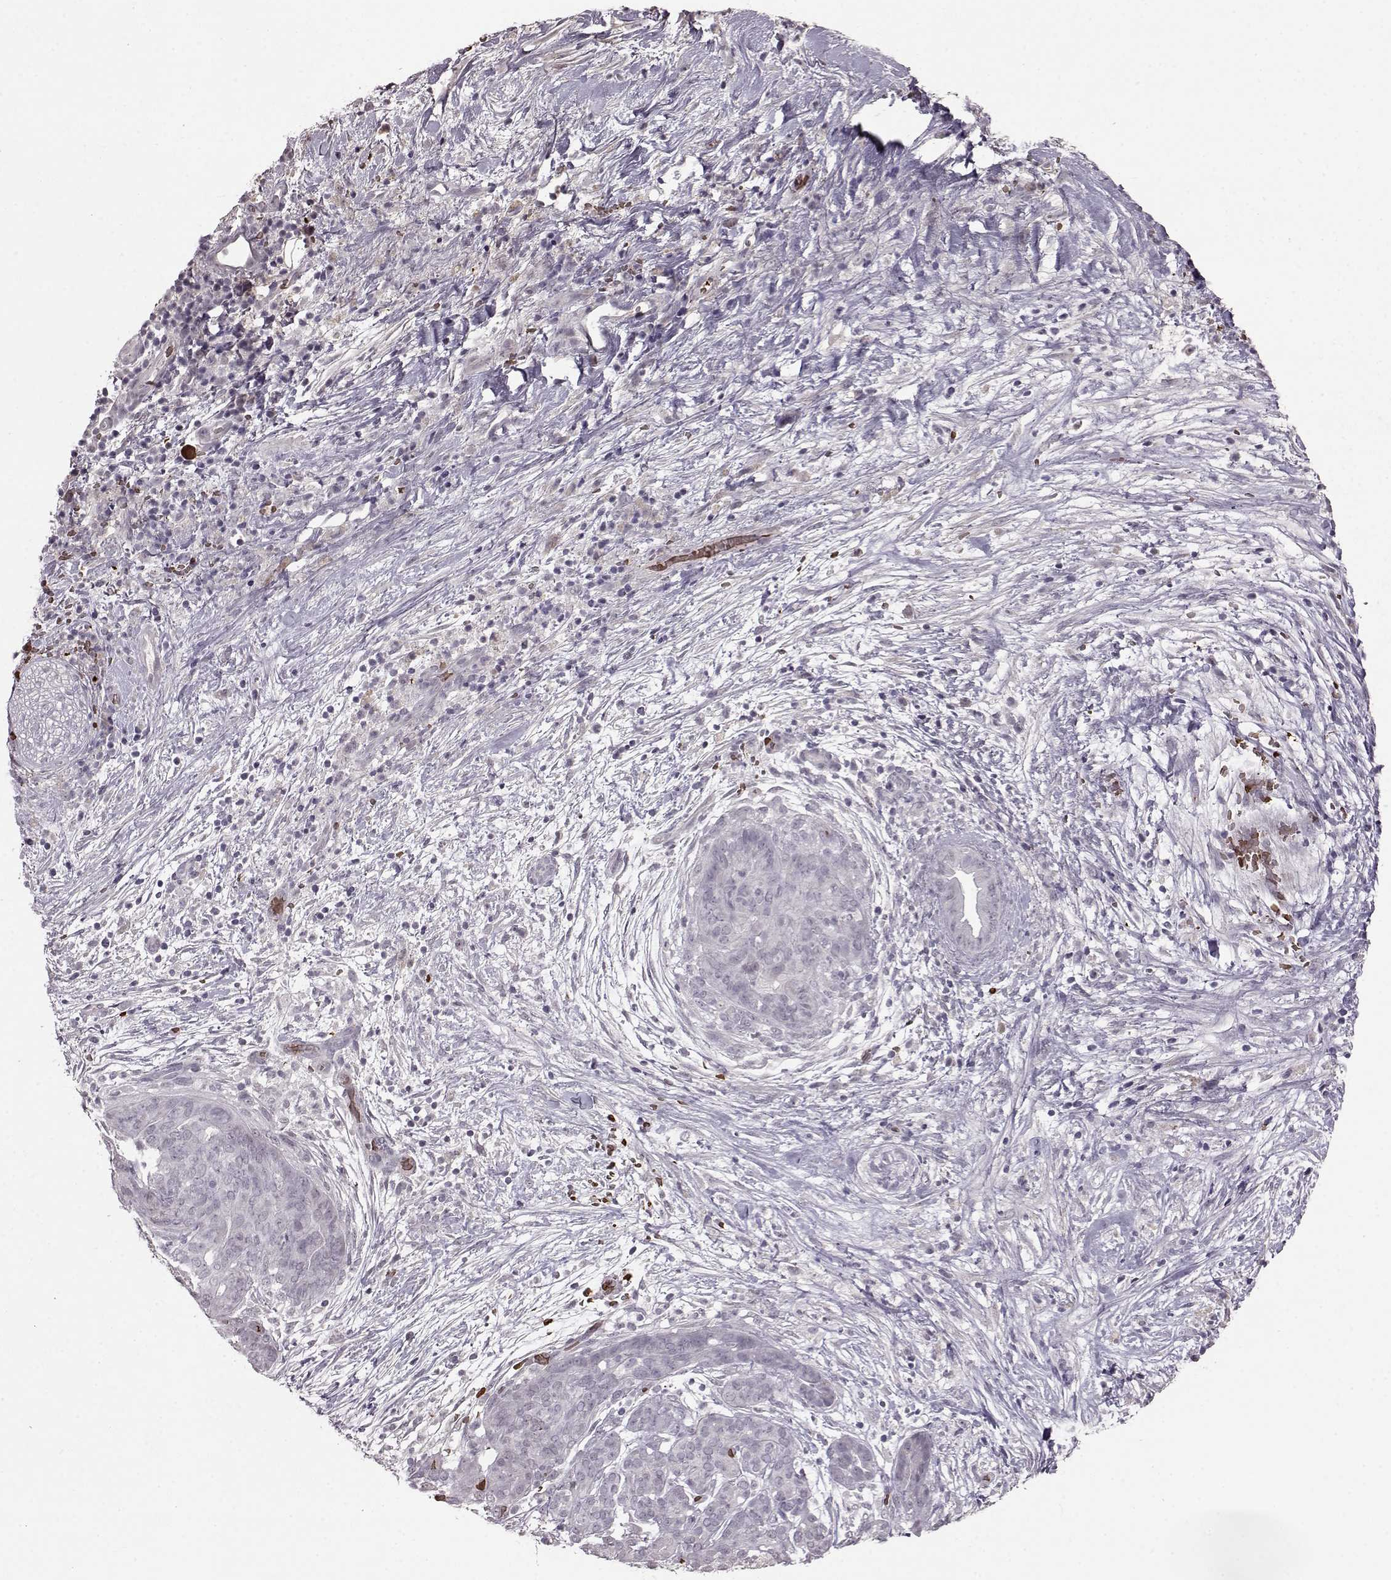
{"staining": {"intensity": "negative", "quantity": "none", "location": "none"}, "tissue": "pancreatic cancer", "cell_type": "Tumor cells", "image_type": "cancer", "snomed": [{"axis": "morphology", "description": "Adenocarcinoma, NOS"}, {"axis": "topography", "description": "Pancreas"}], "caption": "Histopathology image shows no protein staining in tumor cells of pancreatic cancer (adenocarcinoma) tissue.", "gene": "PROP1", "patient": {"sex": "male", "age": 44}}